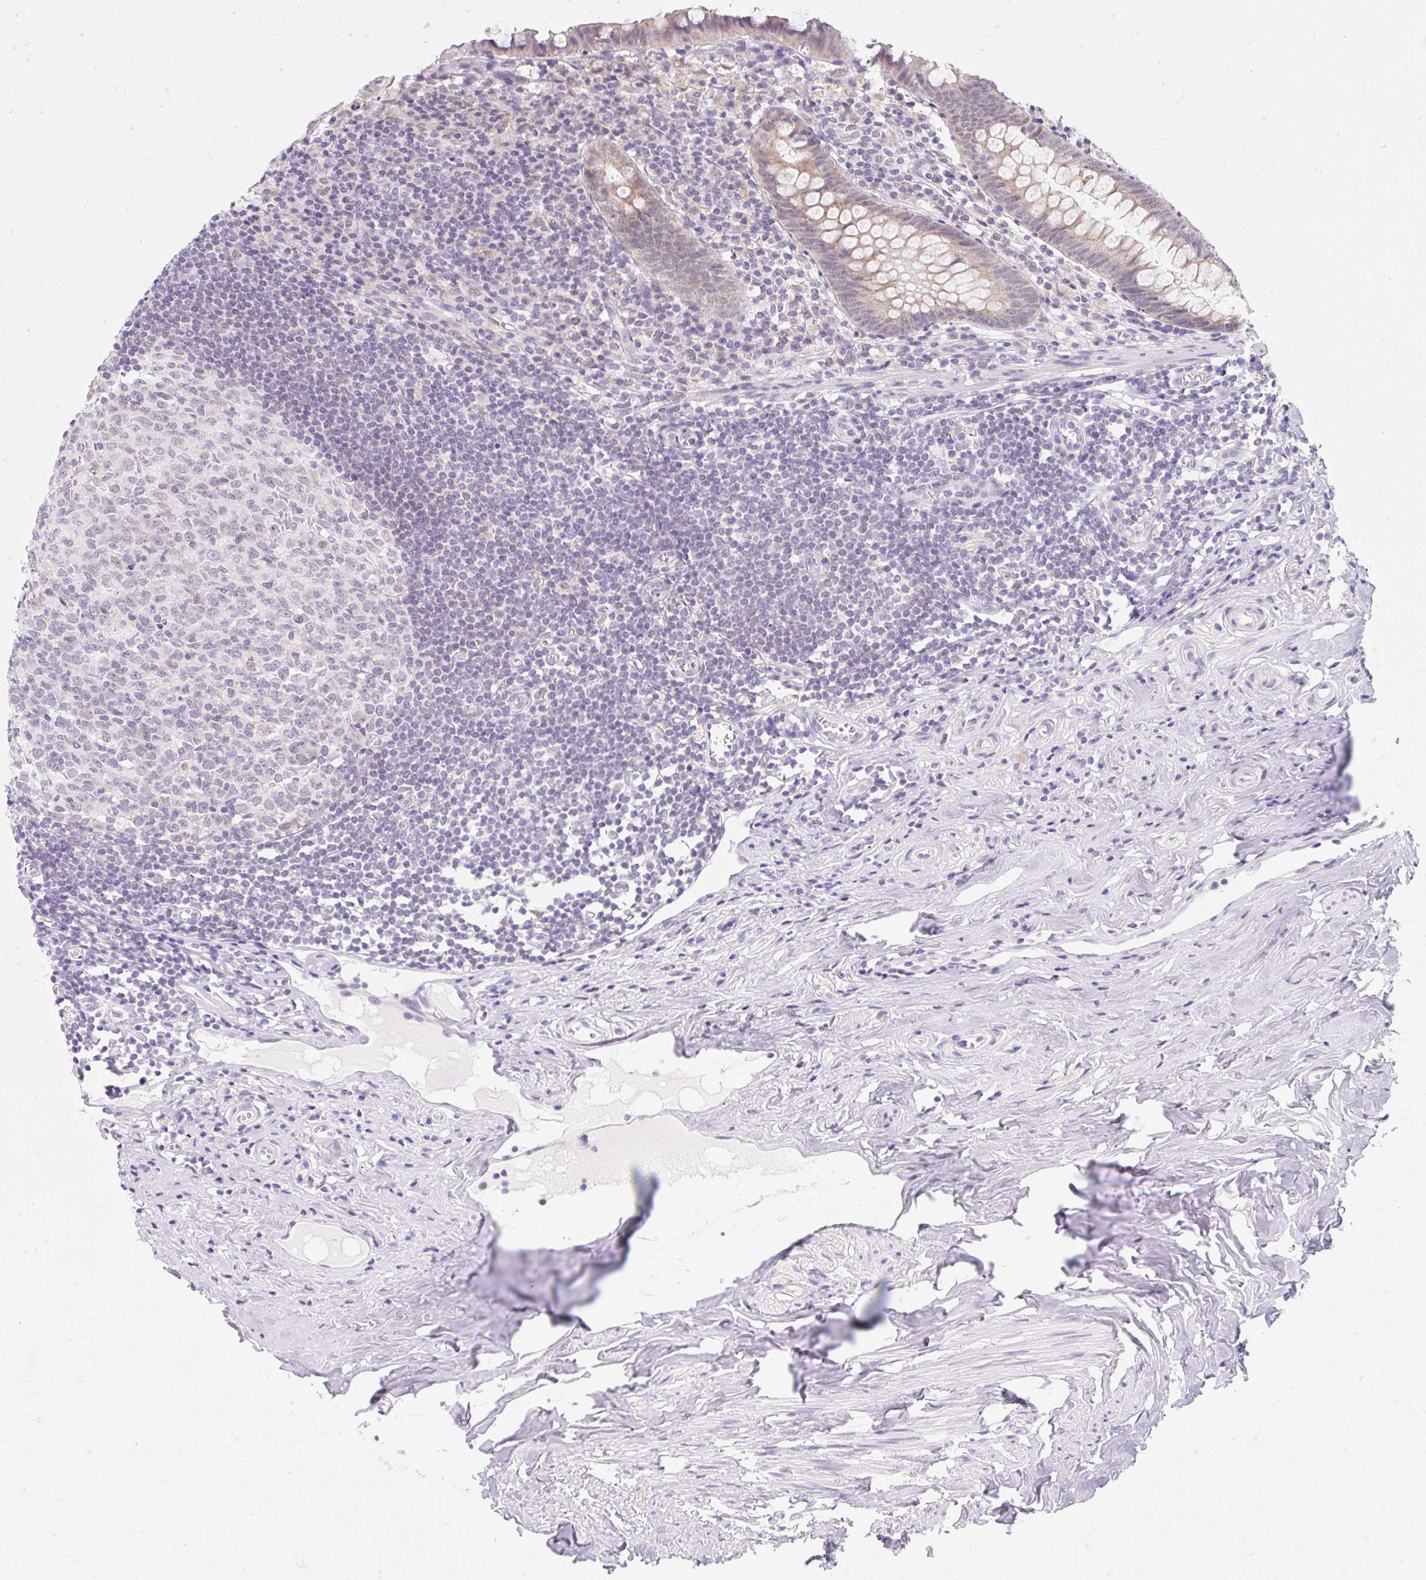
{"staining": {"intensity": "weak", "quantity": ">75%", "location": "cytoplasmic/membranous"}, "tissue": "appendix", "cell_type": "Glandular cells", "image_type": "normal", "snomed": [{"axis": "morphology", "description": "Normal tissue, NOS"}, {"axis": "topography", "description": "Appendix"}], "caption": "Immunohistochemical staining of normal appendix exhibits low levels of weak cytoplasmic/membranous staining in approximately >75% of glandular cells. (IHC, brightfield microscopy, high magnification).", "gene": "ITPK1", "patient": {"sex": "female", "age": 51}}